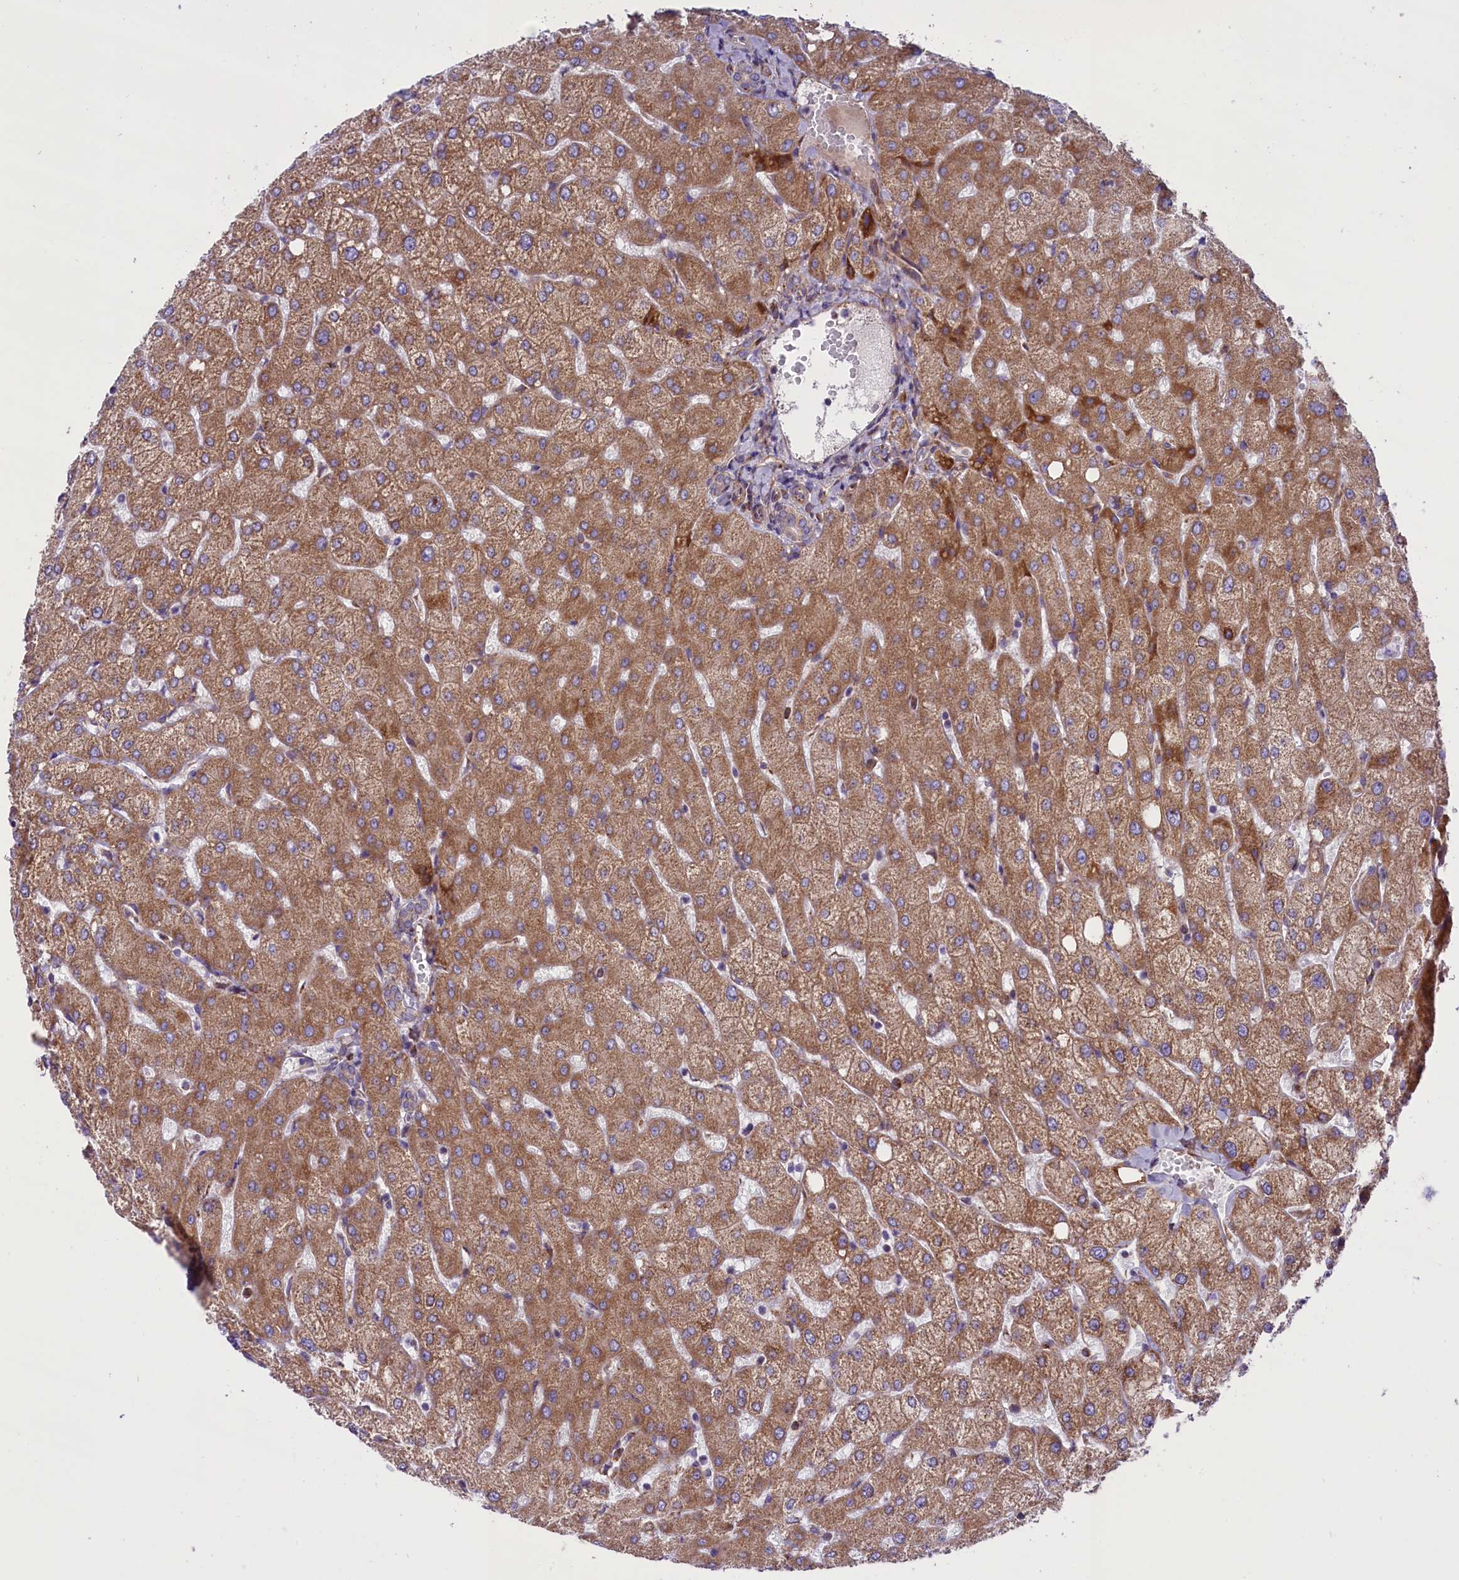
{"staining": {"intensity": "weak", "quantity": "<25%", "location": "cytoplasmic/membranous"}, "tissue": "liver", "cell_type": "Cholangiocytes", "image_type": "normal", "snomed": [{"axis": "morphology", "description": "Normal tissue, NOS"}, {"axis": "topography", "description": "Liver"}], "caption": "This is an IHC image of unremarkable human liver. There is no expression in cholangiocytes.", "gene": "PTPRU", "patient": {"sex": "female", "age": 54}}